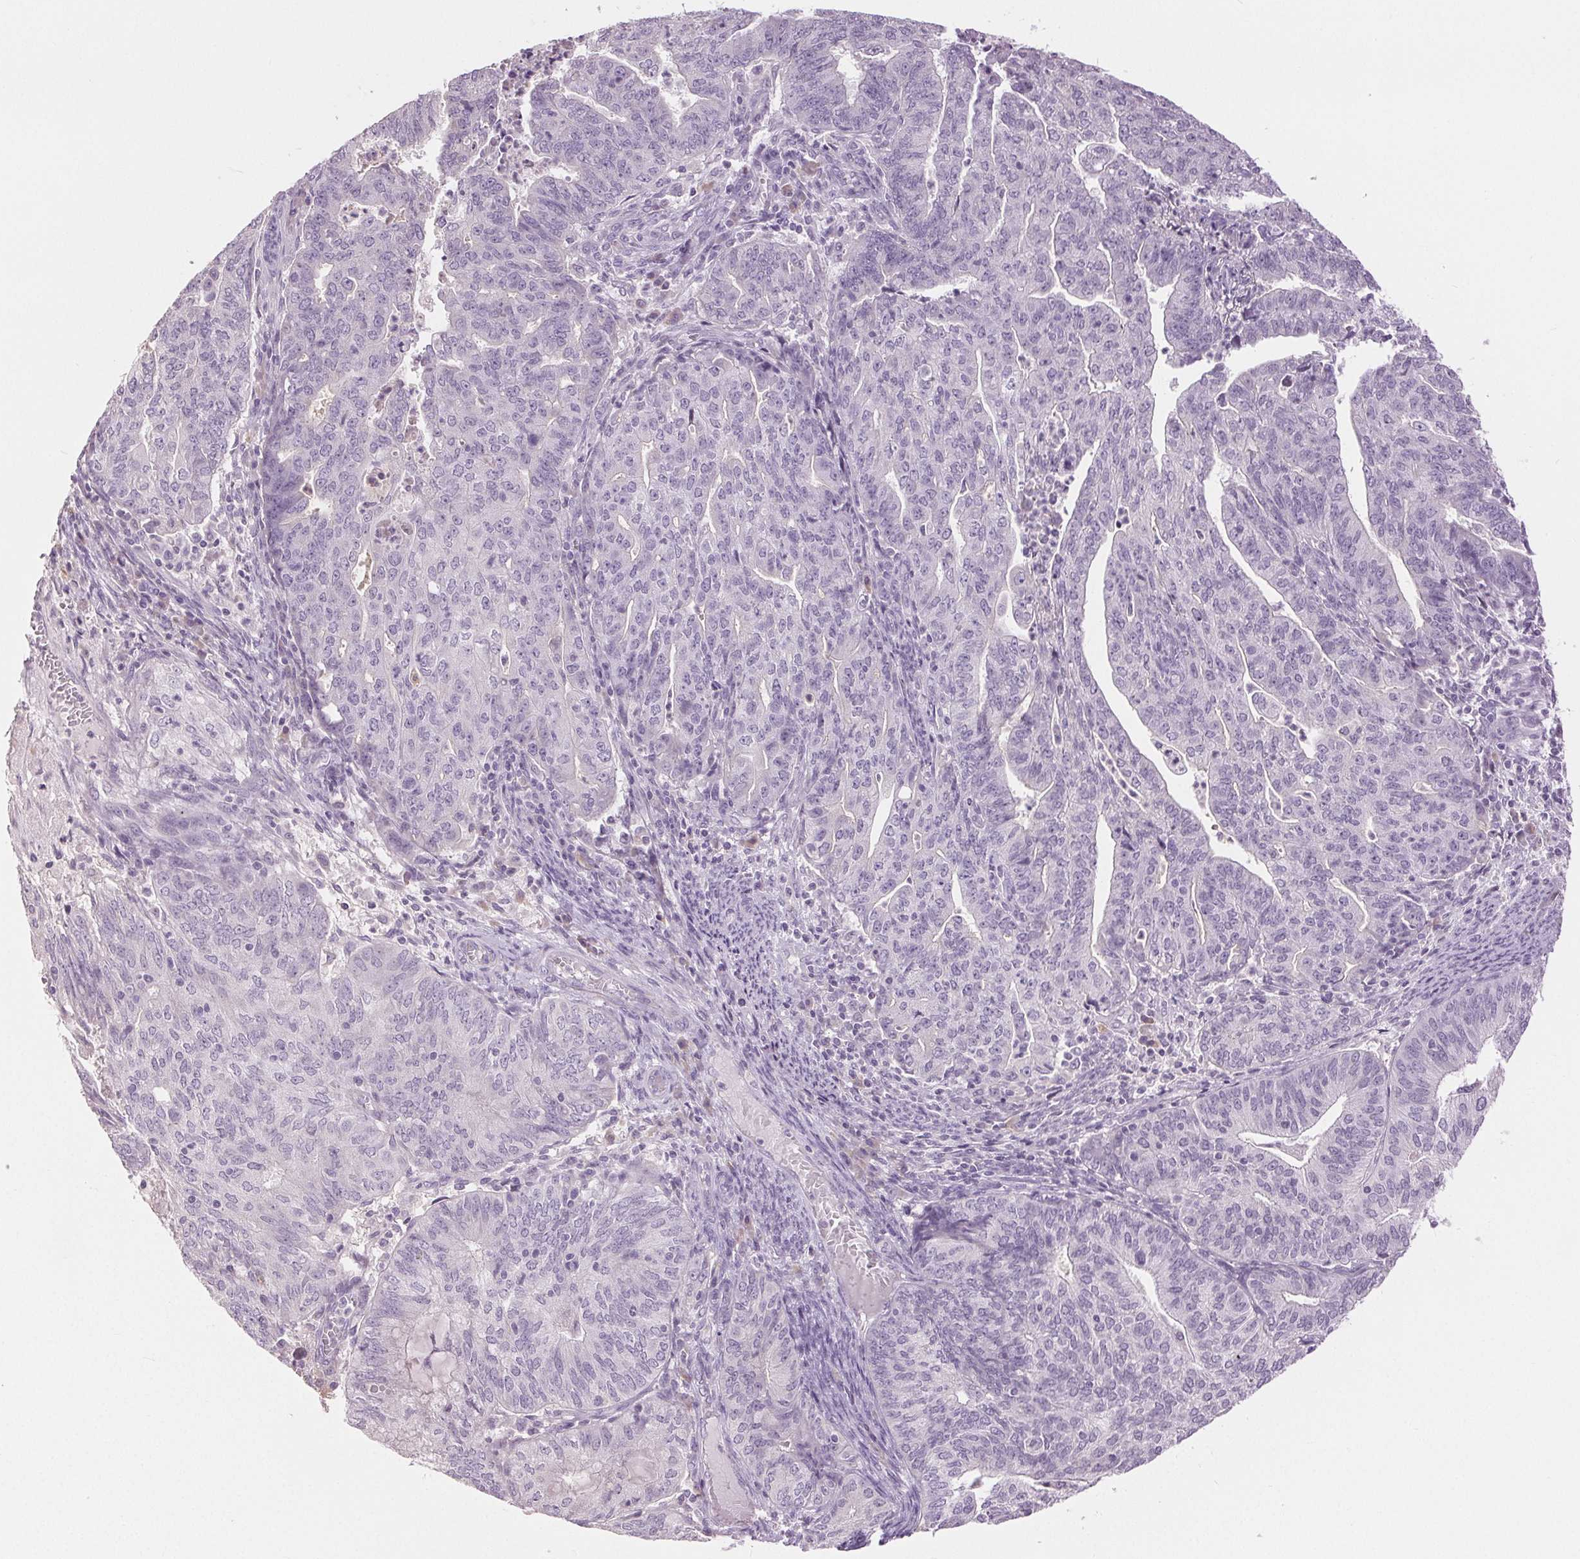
{"staining": {"intensity": "negative", "quantity": "none", "location": "none"}, "tissue": "endometrial cancer", "cell_type": "Tumor cells", "image_type": "cancer", "snomed": [{"axis": "morphology", "description": "Adenocarcinoma, NOS"}, {"axis": "topography", "description": "Endometrium"}], "caption": "Tumor cells are negative for brown protein staining in endometrial cancer (adenocarcinoma).", "gene": "DSG3", "patient": {"sex": "female", "age": 82}}